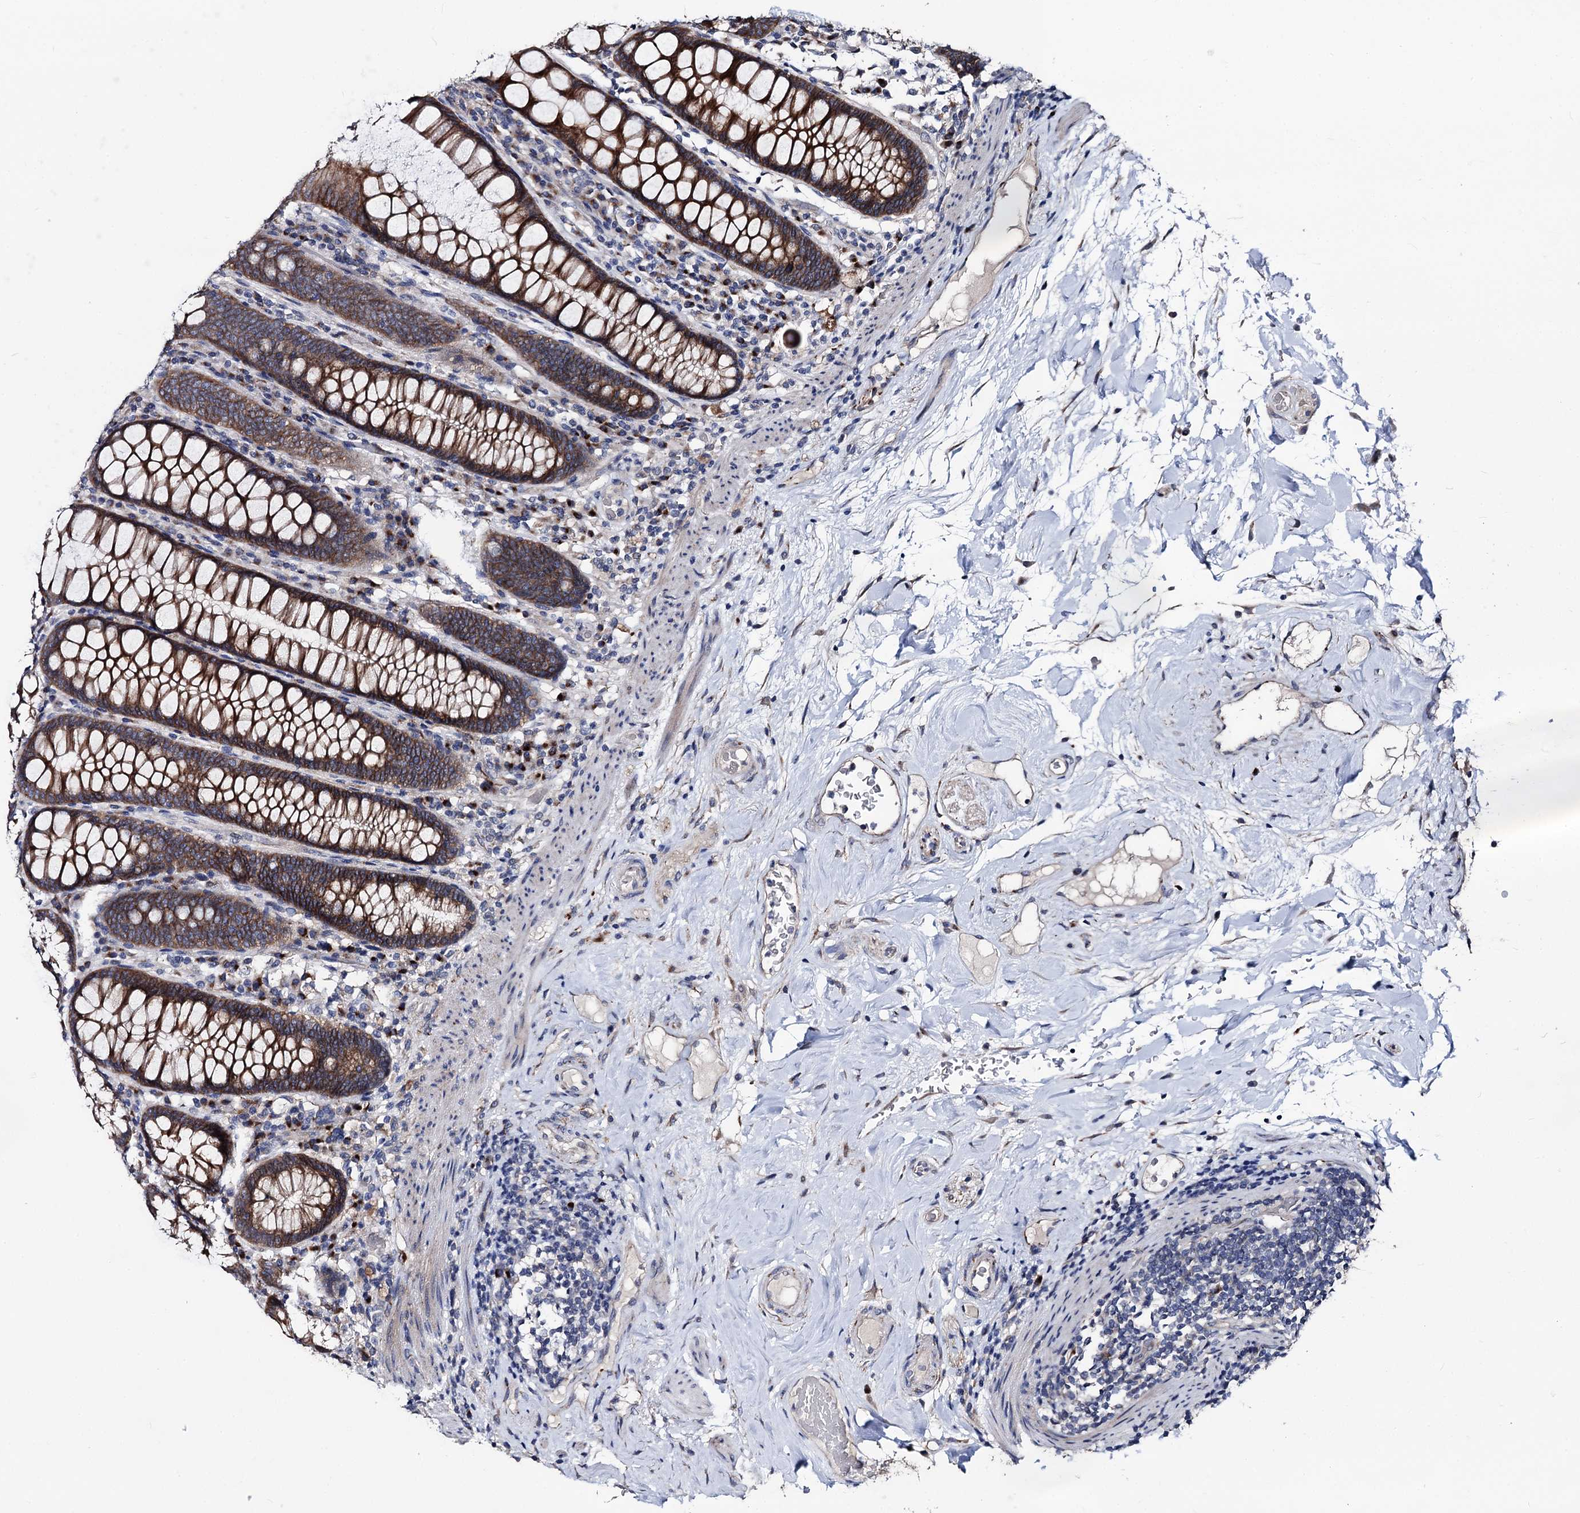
{"staining": {"intensity": "weak", "quantity": "25%-75%", "location": "cytoplasmic/membranous"}, "tissue": "colon", "cell_type": "Endothelial cells", "image_type": "normal", "snomed": [{"axis": "morphology", "description": "Normal tissue, NOS"}, {"axis": "topography", "description": "Colon"}], "caption": "Protein staining of benign colon reveals weak cytoplasmic/membranous expression in approximately 25%-75% of endothelial cells.", "gene": "SMAGP", "patient": {"sex": "female", "age": 79}}